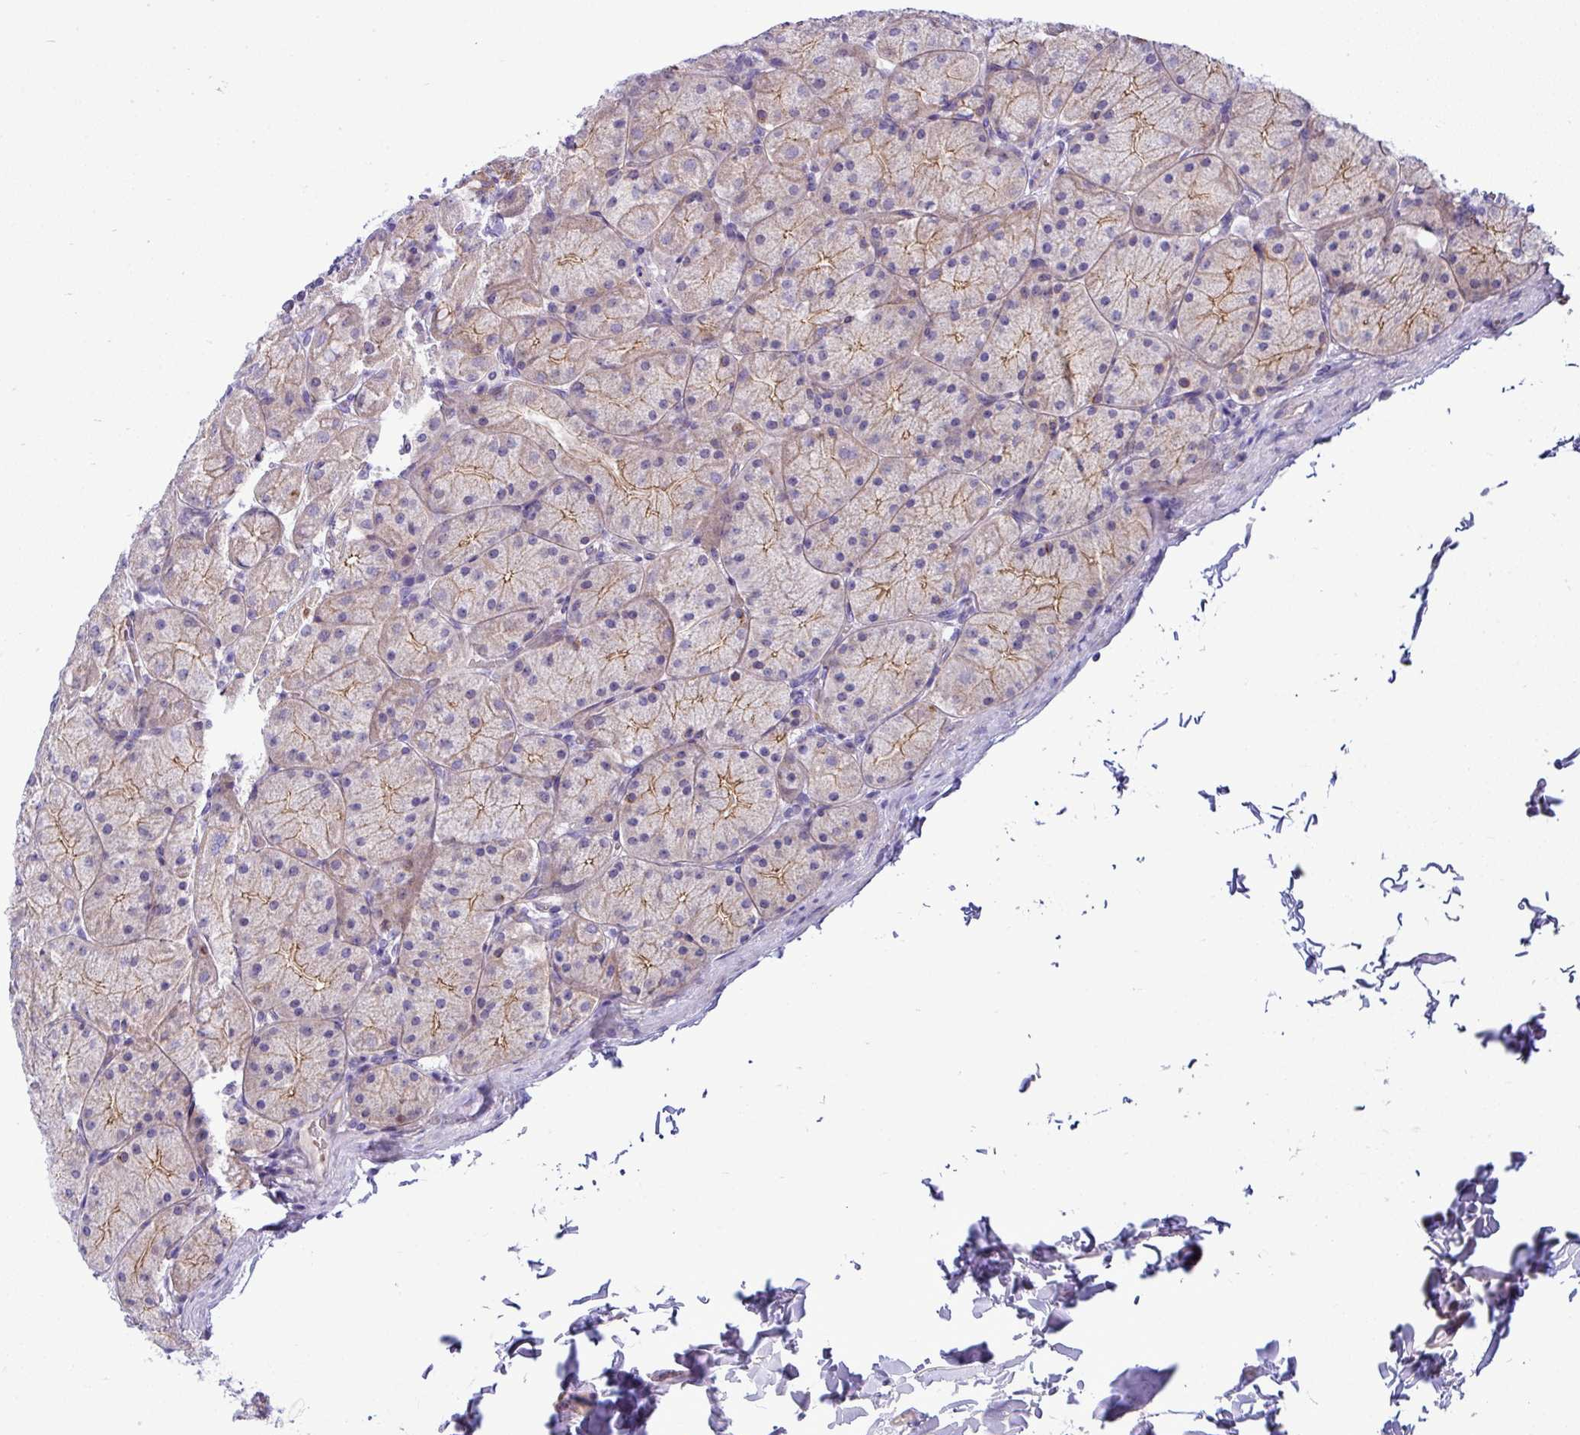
{"staining": {"intensity": "moderate", "quantity": "25%-75%", "location": "cytoplasmic/membranous"}, "tissue": "stomach", "cell_type": "Glandular cells", "image_type": "normal", "snomed": [{"axis": "morphology", "description": "Normal tissue, NOS"}, {"axis": "topography", "description": "Stomach, upper"}], "caption": "Immunohistochemistry (IHC) staining of benign stomach, which shows medium levels of moderate cytoplasmic/membranous staining in approximately 25%-75% of glandular cells indicating moderate cytoplasmic/membranous protein expression. The staining was performed using DAB (brown) for protein detection and nuclei were counterstained in hematoxylin (blue).", "gene": "ACAP3", "patient": {"sex": "female", "age": 56}}